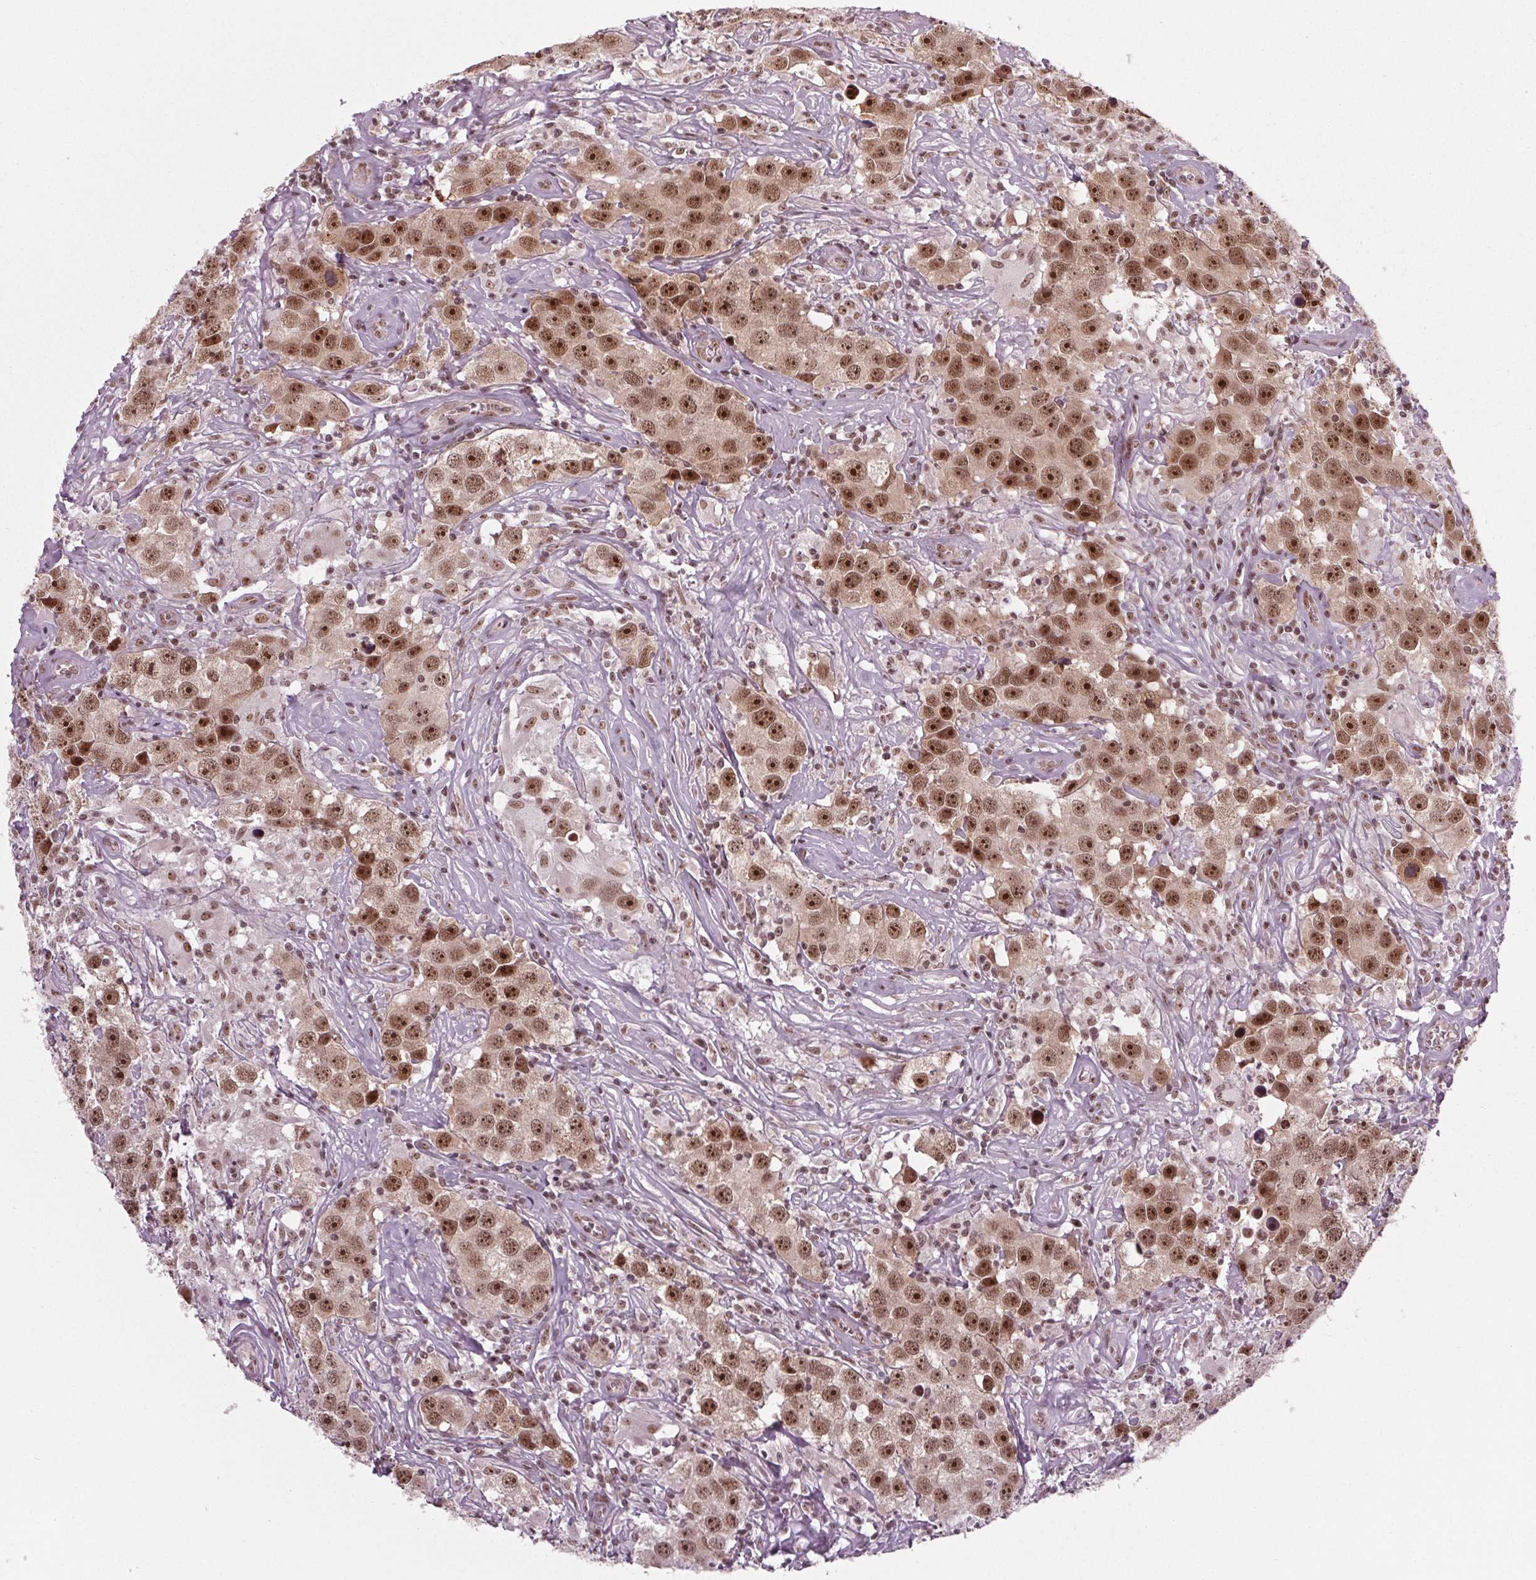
{"staining": {"intensity": "strong", "quantity": ">75%", "location": "nuclear"}, "tissue": "testis cancer", "cell_type": "Tumor cells", "image_type": "cancer", "snomed": [{"axis": "morphology", "description": "Seminoma, NOS"}, {"axis": "topography", "description": "Testis"}], "caption": "An IHC image of tumor tissue is shown. Protein staining in brown shows strong nuclear positivity in testis cancer within tumor cells.", "gene": "DDX41", "patient": {"sex": "male", "age": 49}}